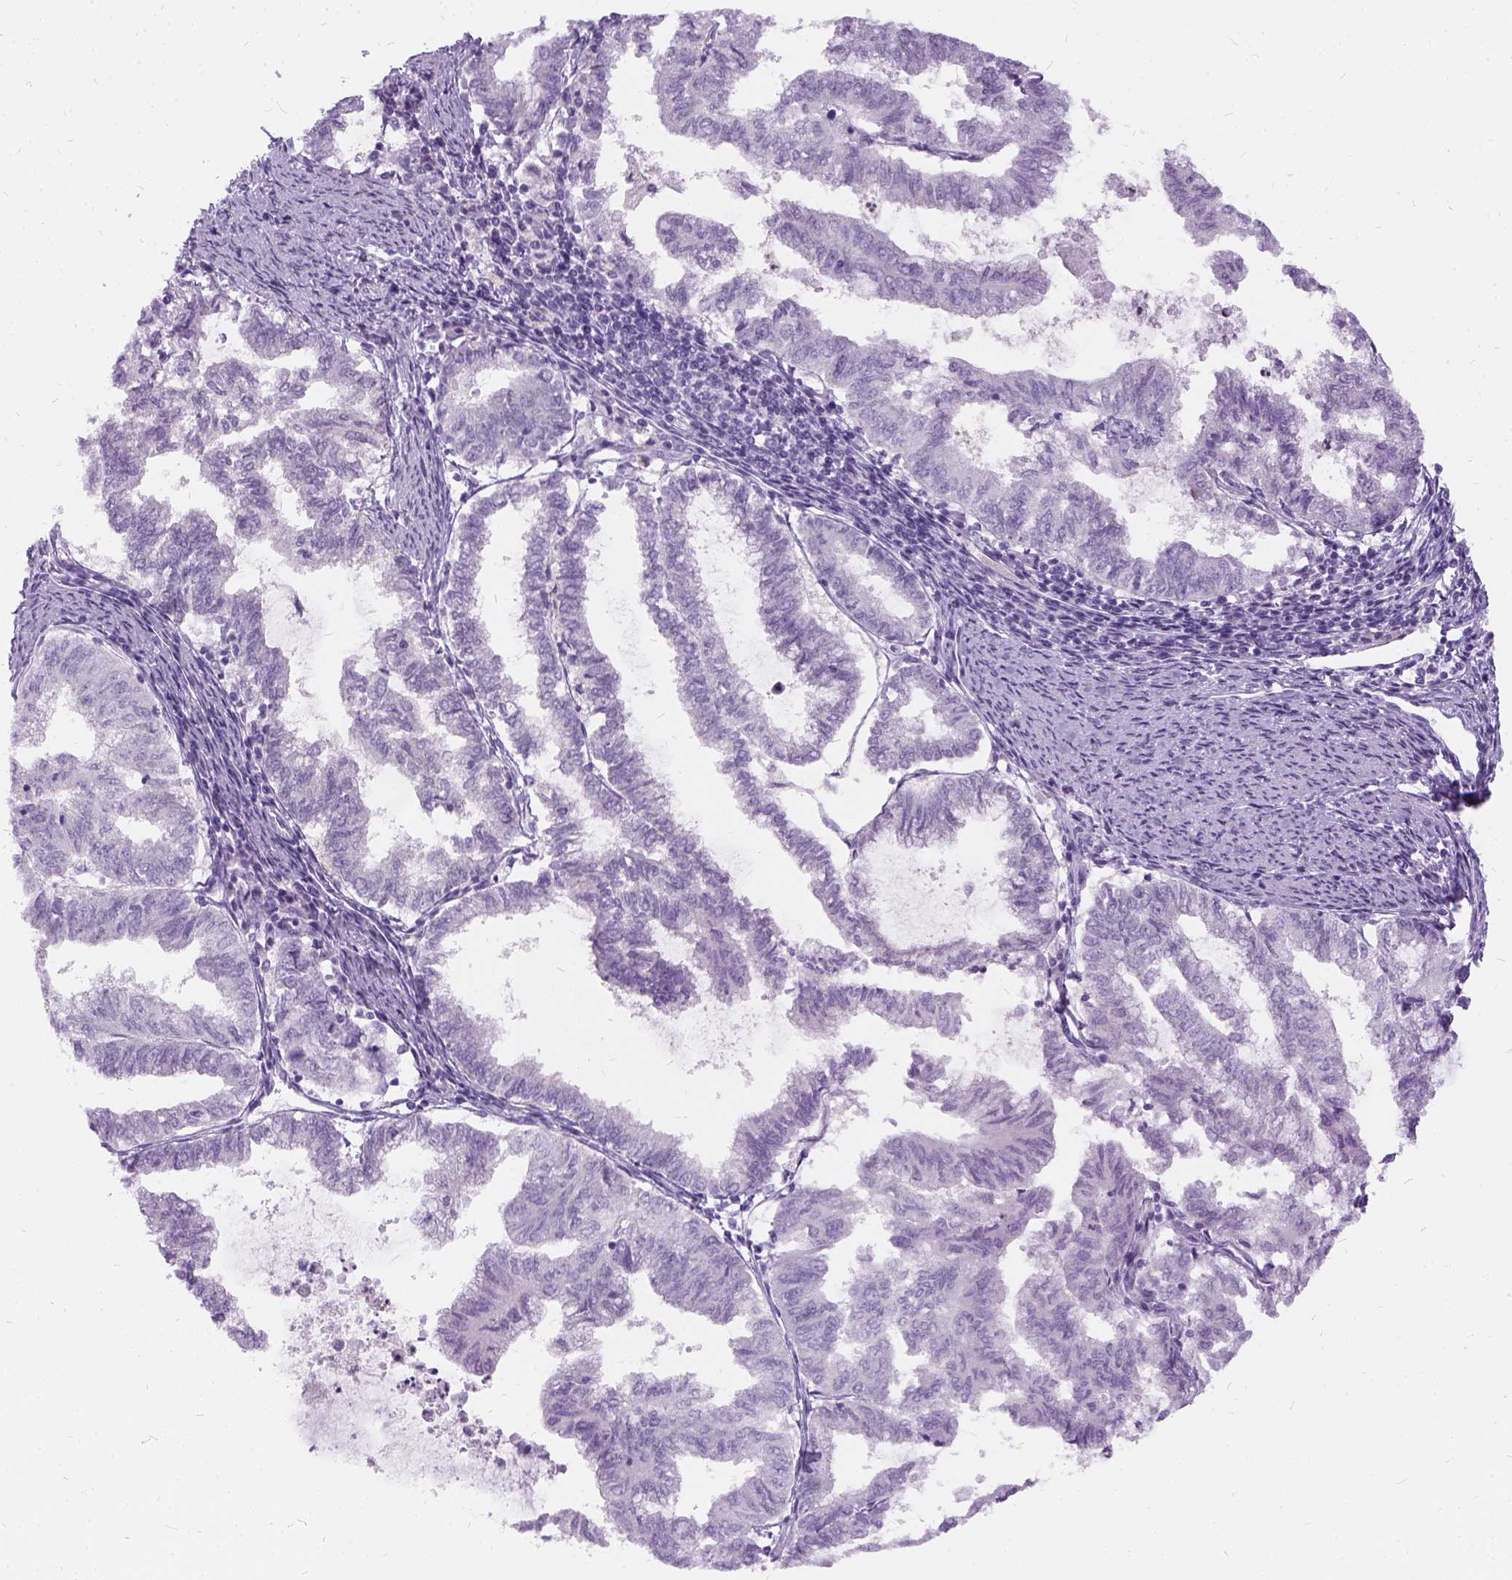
{"staining": {"intensity": "negative", "quantity": "none", "location": "none"}, "tissue": "endometrial cancer", "cell_type": "Tumor cells", "image_type": "cancer", "snomed": [{"axis": "morphology", "description": "Adenocarcinoma, NOS"}, {"axis": "topography", "description": "Endometrium"}], "caption": "The image exhibits no significant staining in tumor cells of endometrial cancer (adenocarcinoma).", "gene": "FDX1", "patient": {"sex": "female", "age": 79}}